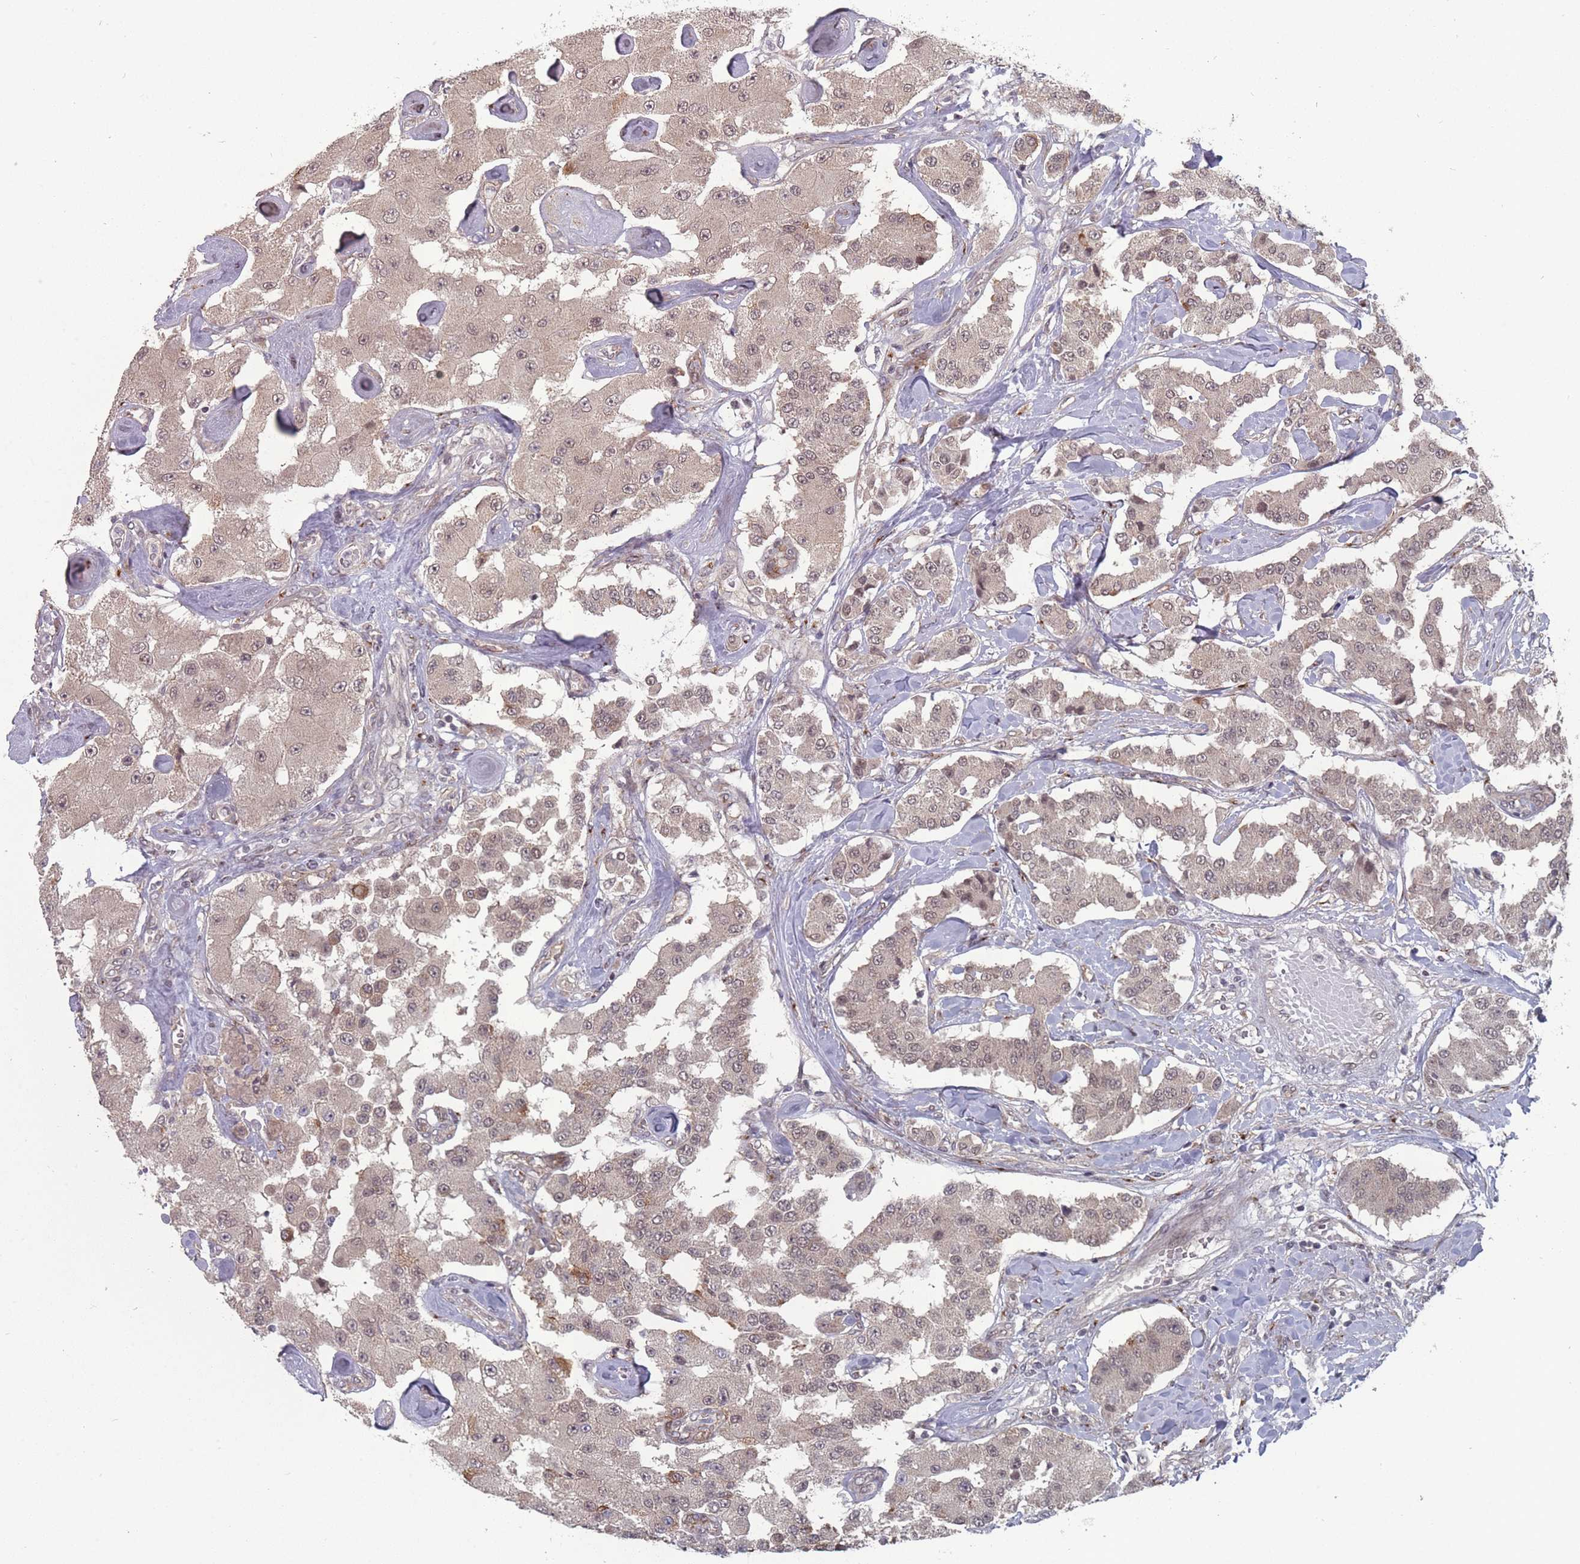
{"staining": {"intensity": "weak", "quantity": "25%-75%", "location": "nuclear"}, "tissue": "carcinoid", "cell_type": "Tumor cells", "image_type": "cancer", "snomed": [{"axis": "morphology", "description": "Carcinoid, malignant, NOS"}, {"axis": "topography", "description": "Pancreas"}], "caption": "This is an image of immunohistochemistry staining of carcinoid, which shows weak positivity in the nuclear of tumor cells.", "gene": "CNTRL", "patient": {"sex": "male", "age": 41}}